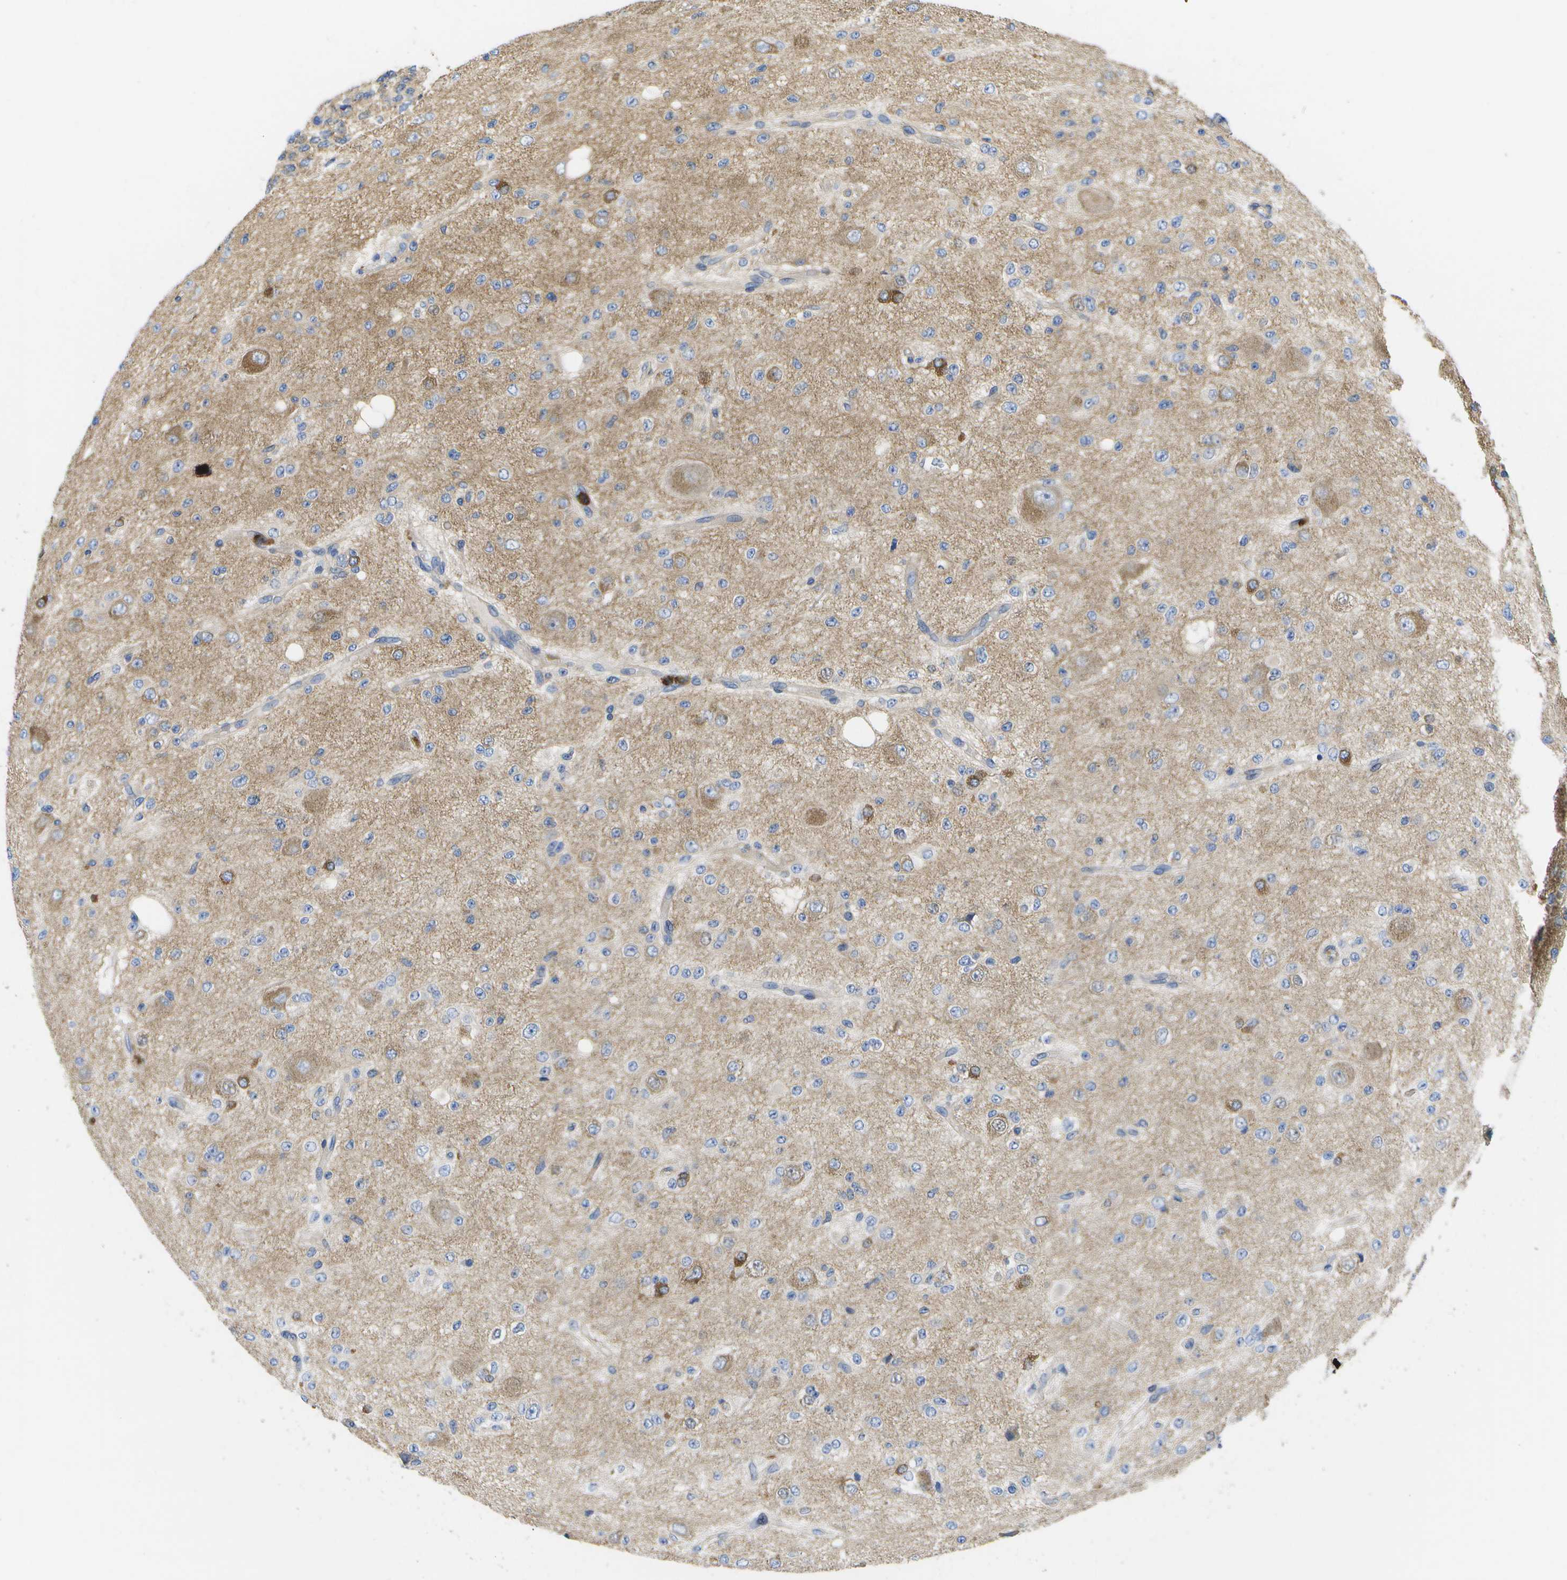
{"staining": {"intensity": "moderate", "quantity": "<25%", "location": "cytoplasmic/membranous"}, "tissue": "glioma", "cell_type": "Tumor cells", "image_type": "cancer", "snomed": [{"axis": "morphology", "description": "Glioma, malignant, High grade"}, {"axis": "topography", "description": "pancreas cauda"}], "caption": "High-power microscopy captured an immunohistochemistry photomicrograph of malignant glioma (high-grade), revealing moderate cytoplasmic/membranous staining in approximately <25% of tumor cells.", "gene": "DYSF", "patient": {"sex": "male", "age": 60}}